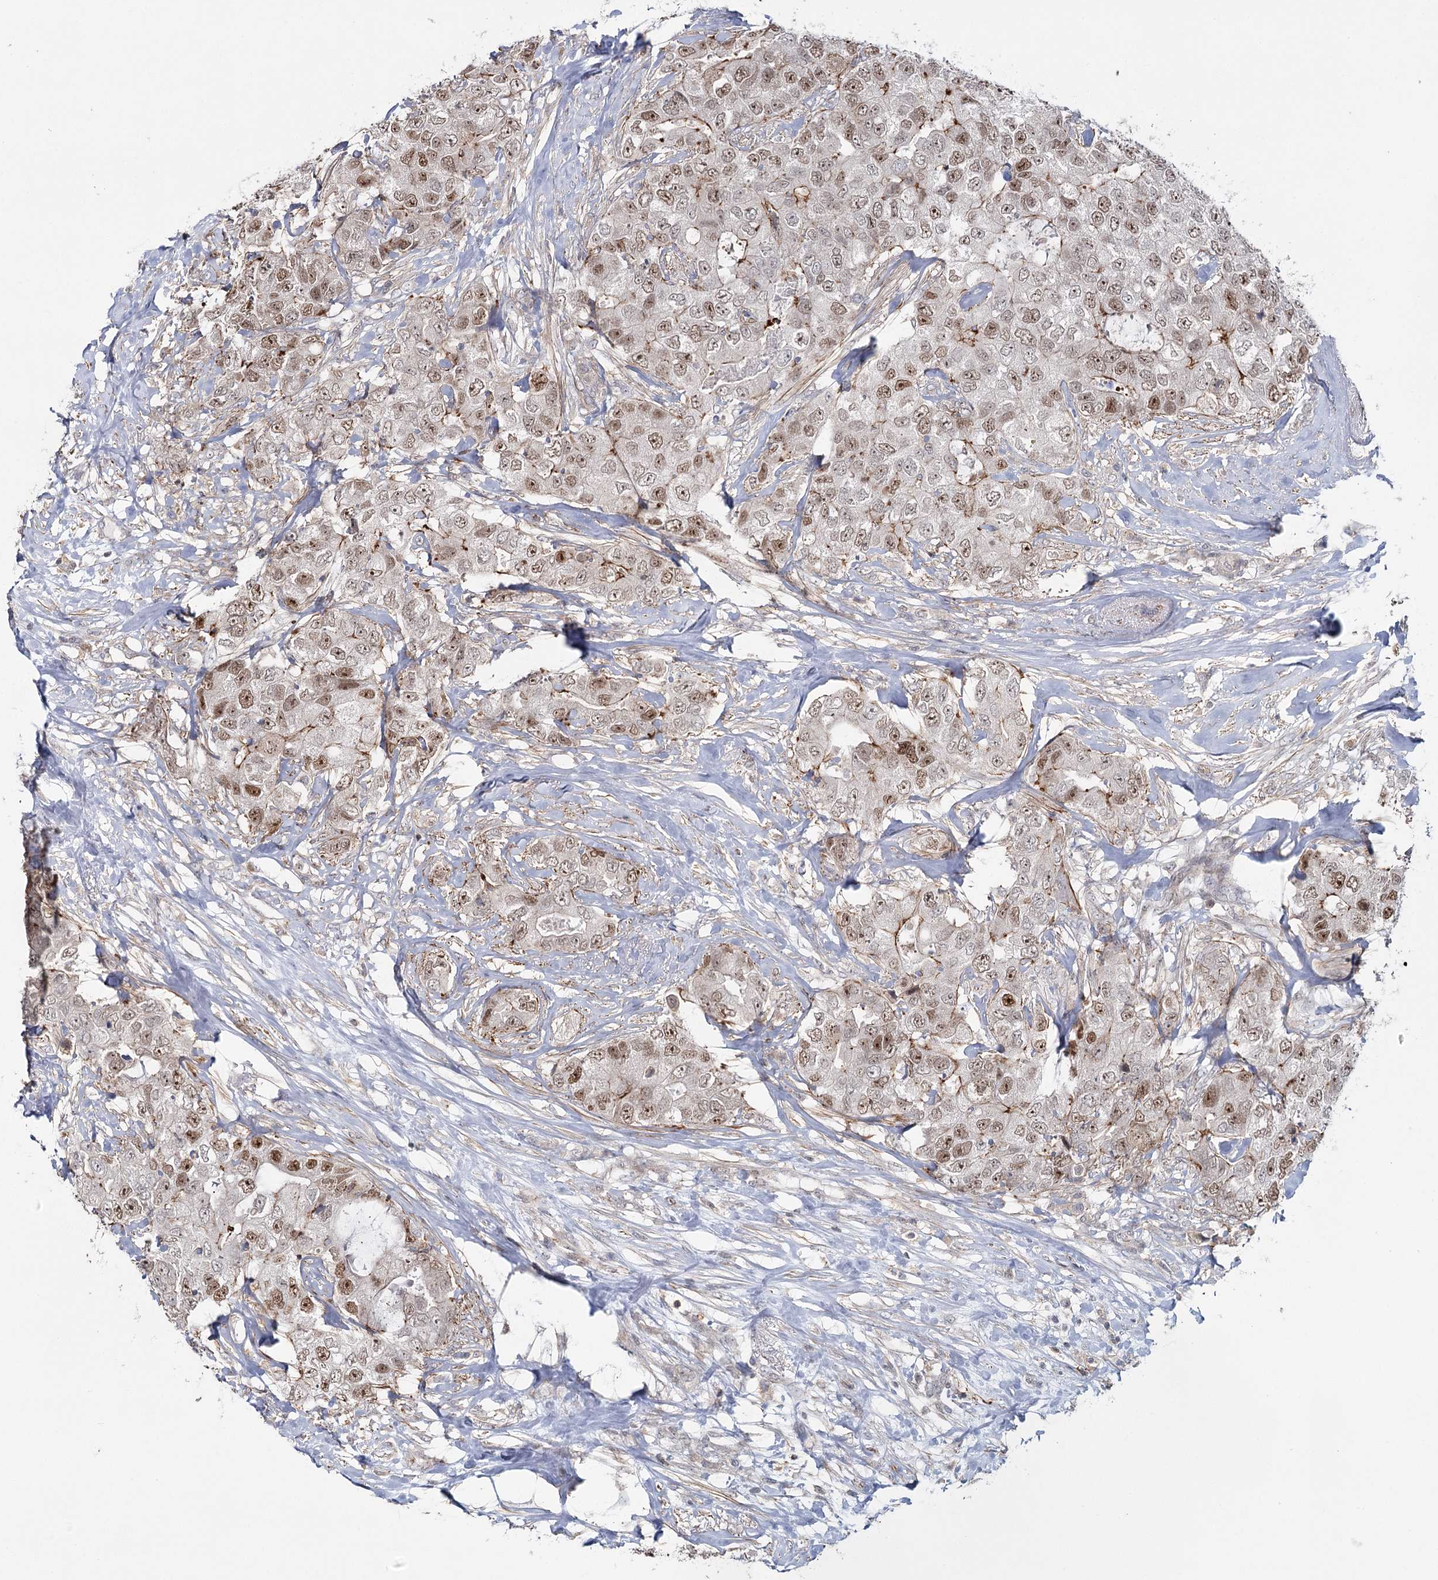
{"staining": {"intensity": "moderate", "quantity": ">75%", "location": "nuclear"}, "tissue": "breast cancer", "cell_type": "Tumor cells", "image_type": "cancer", "snomed": [{"axis": "morphology", "description": "Duct carcinoma"}, {"axis": "topography", "description": "Breast"}], "caption": "Breast cancer tissue exhibits moderate nuclear positivity in about >75% of tumor cells, visualized by immunohistochemistry. The staining is performed using DAB brown chromogen to label protein expression. The nuclei are counter-stained blue using hematoxylin.", "gene": "ZC3H8", "patient": {"sex": "female", "age": 62}}